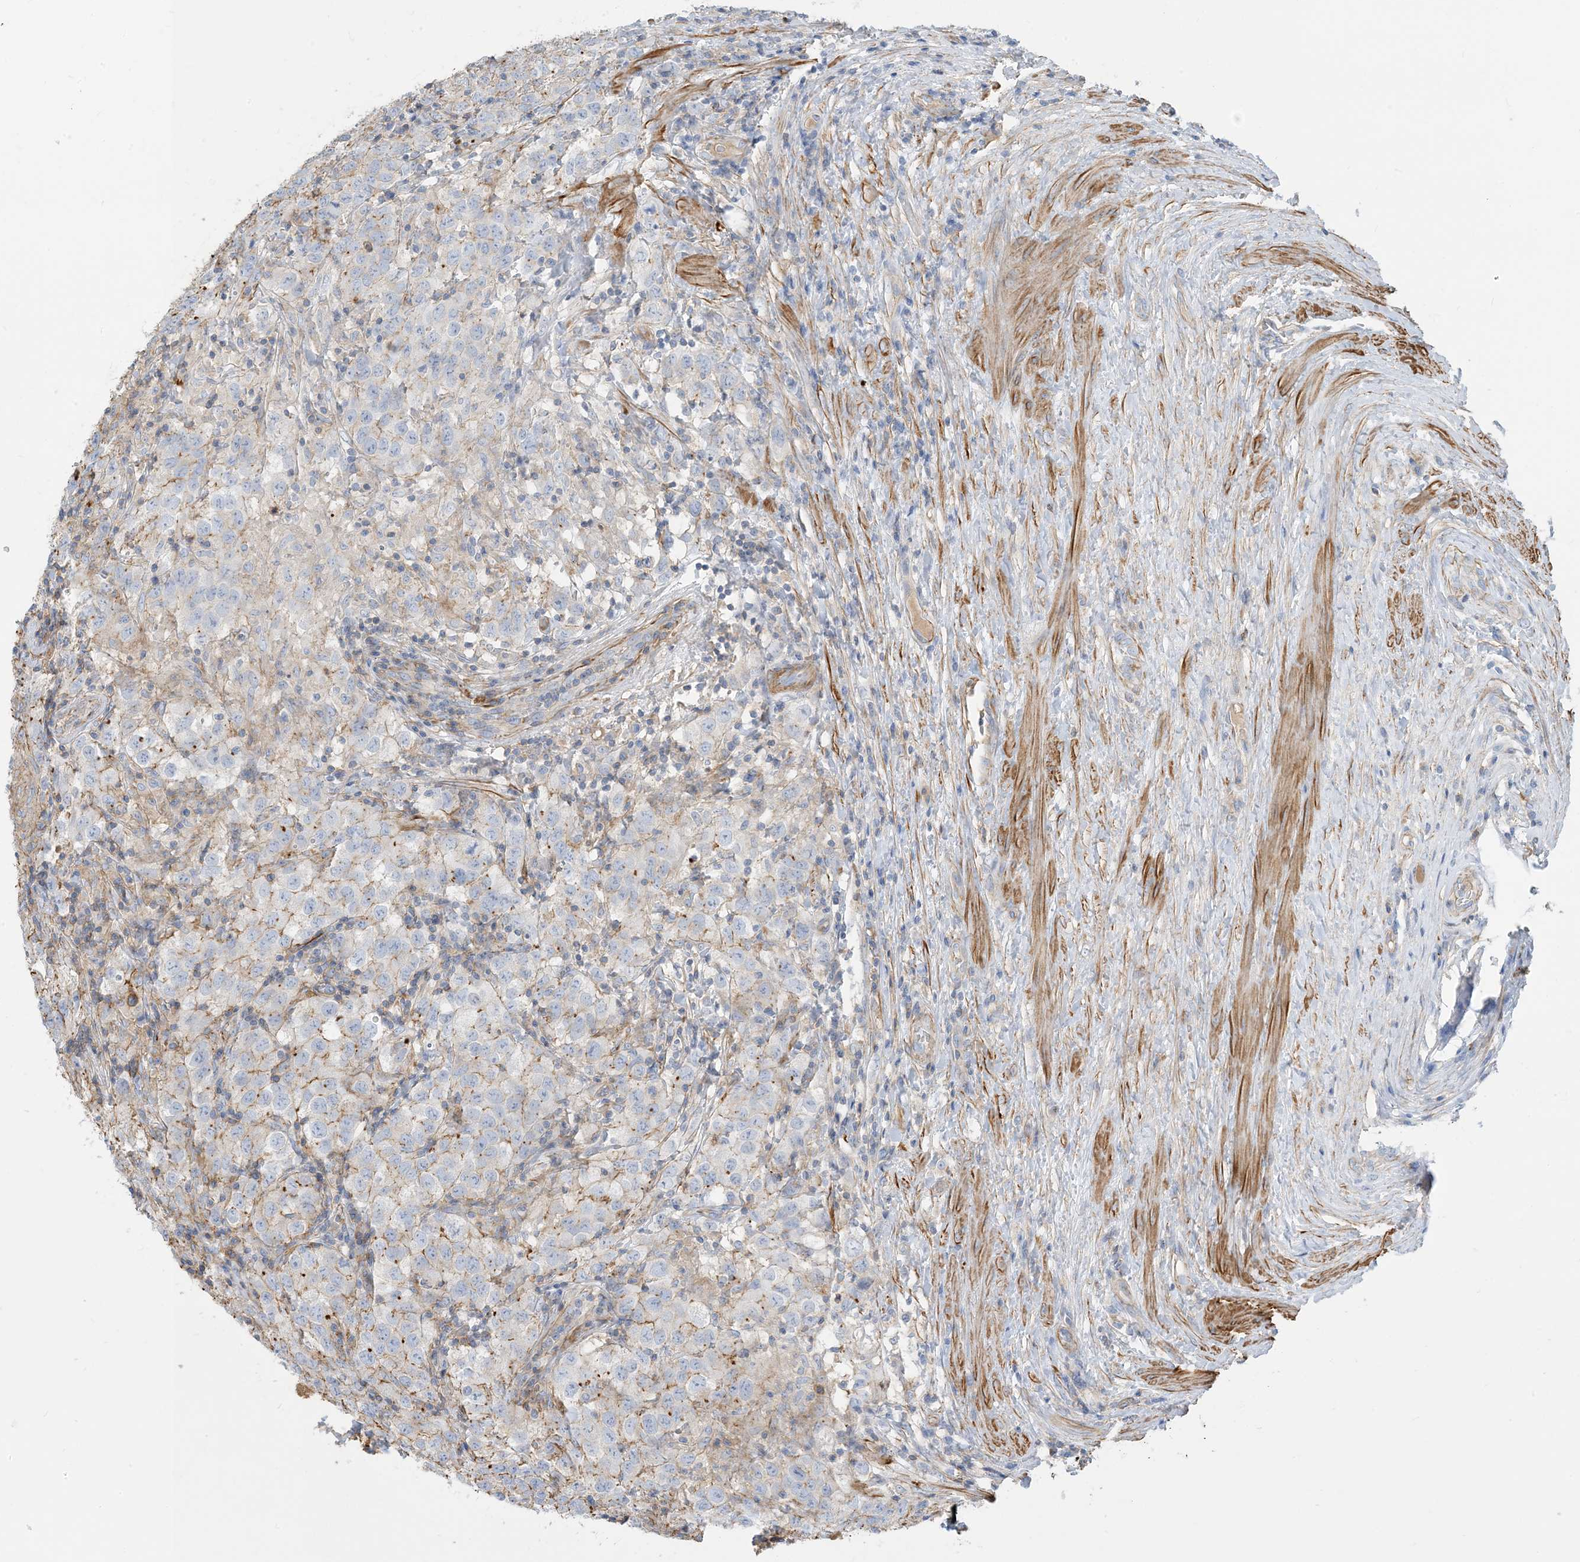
{"staining": {"intensity": "moderate", "quantity": "<25%", "location": "cytoplasmic/membranous"}, "tissue": "testis cancer", "cell_type": "Tumor cells", "image_type": "cancer", "snomed": [{"axis": "morphology", "description": "Seminoma, NOS"}, {"axis": "morphology", "description": "Carcinoma, Embryonal, NOS"}, {"axis": "topography", "description": "Testis"}], "caption": "Tumor cells show low levels of moderate cytoplasmic/membranous expression in approximately <25% of cells in human testis cancer (embryonal carcinoma).", "gene": "GTF3C2", "patient": {"sex": "male", "age": 43}}